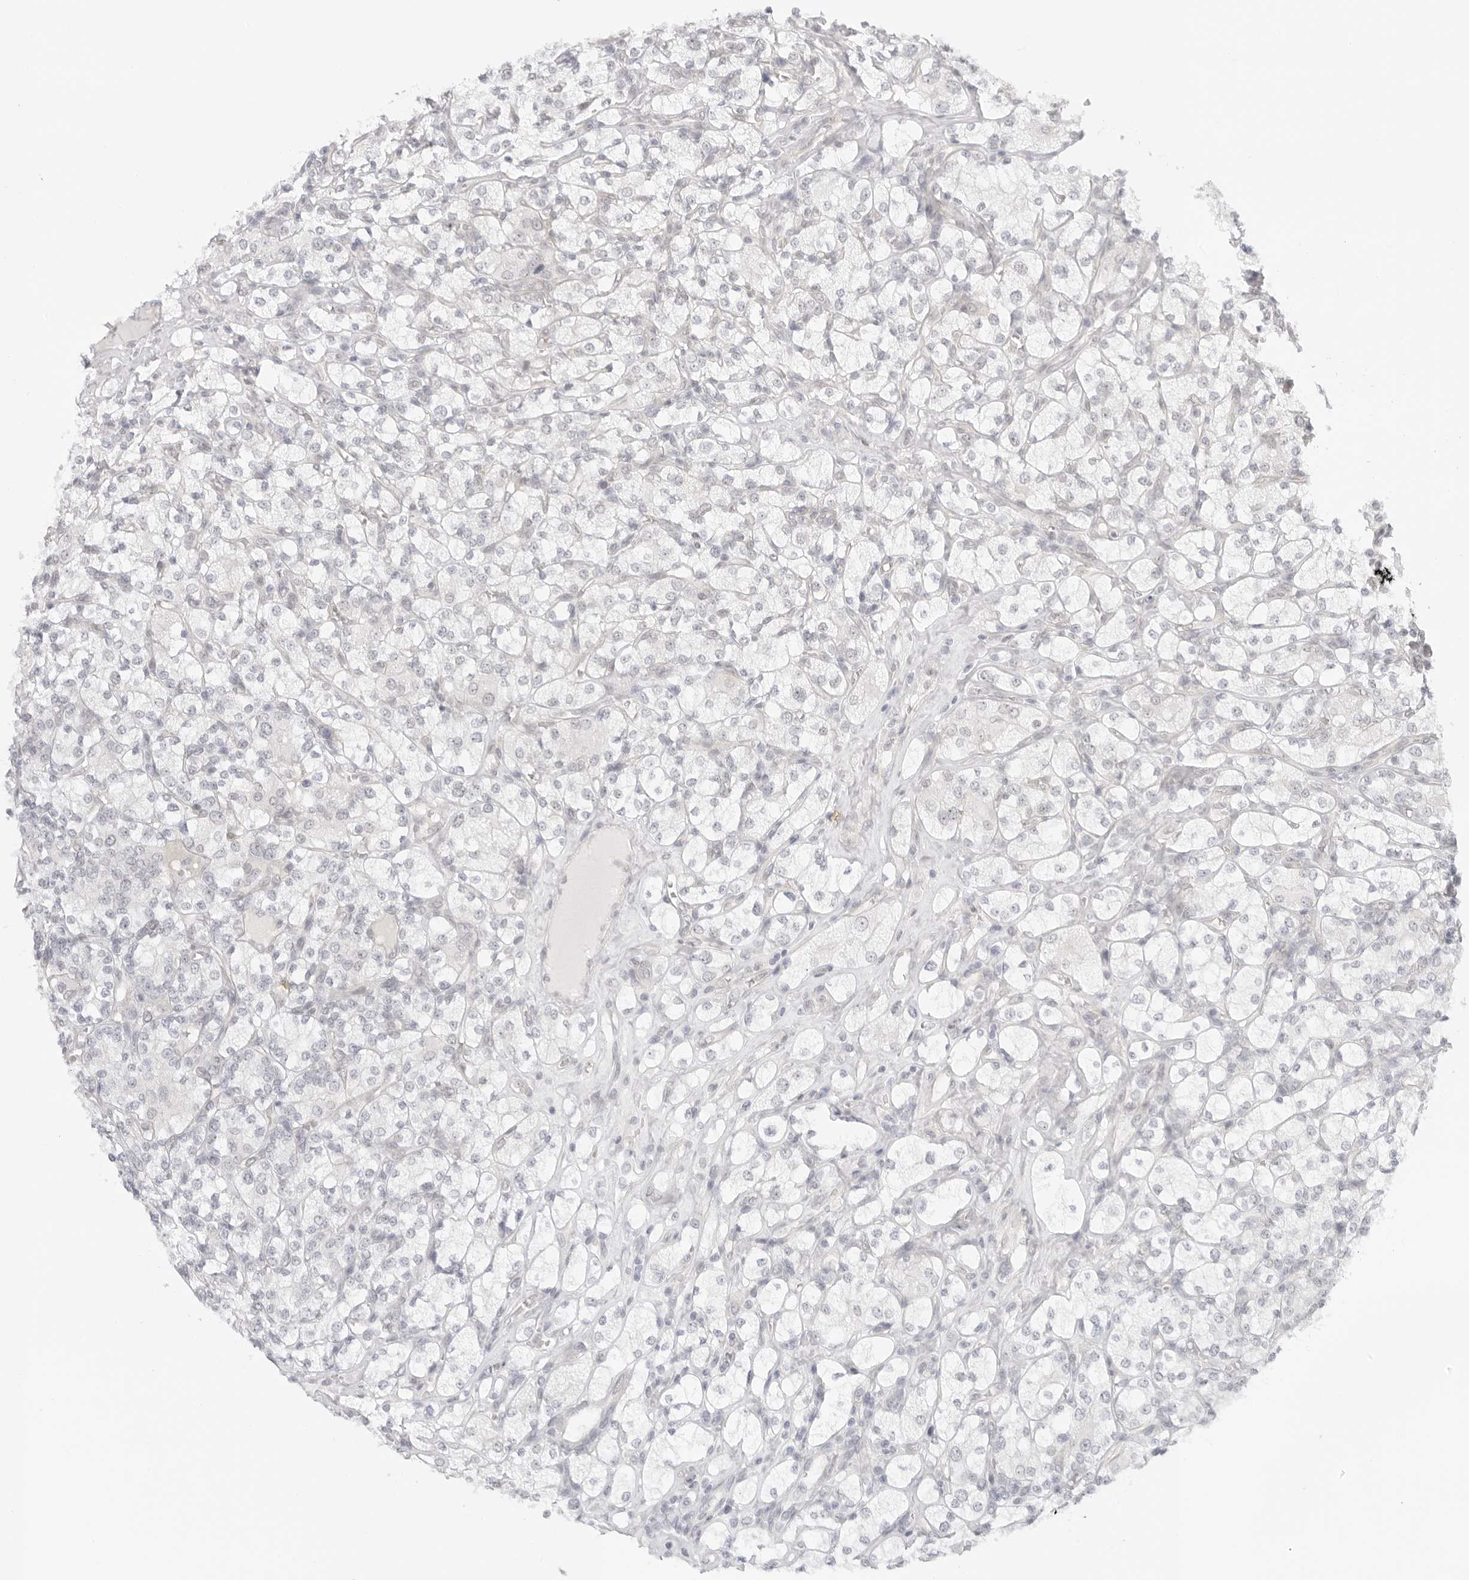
{"staining": {"intensity": "negative", "quantity": "none", "location": "none"}, "tissue": "renal cancer", "cell_type": "Tumor cells", "image_type": "cancer", "snomed": [{"axis": "morphology", "description": "Adenocarcinoma, NOS"}, {"axis": "topography", "description": "Kidney"}], "caption": "The histopathology image demonstrates no staining of tumor cells in renal cancer (adenocarcinoma). The staining is performed using DAB brown chromogen with nuclei counter-stained in using hematoxylin.", "gene": "MED18", "patient": {"sex": "male", "age": 77}}